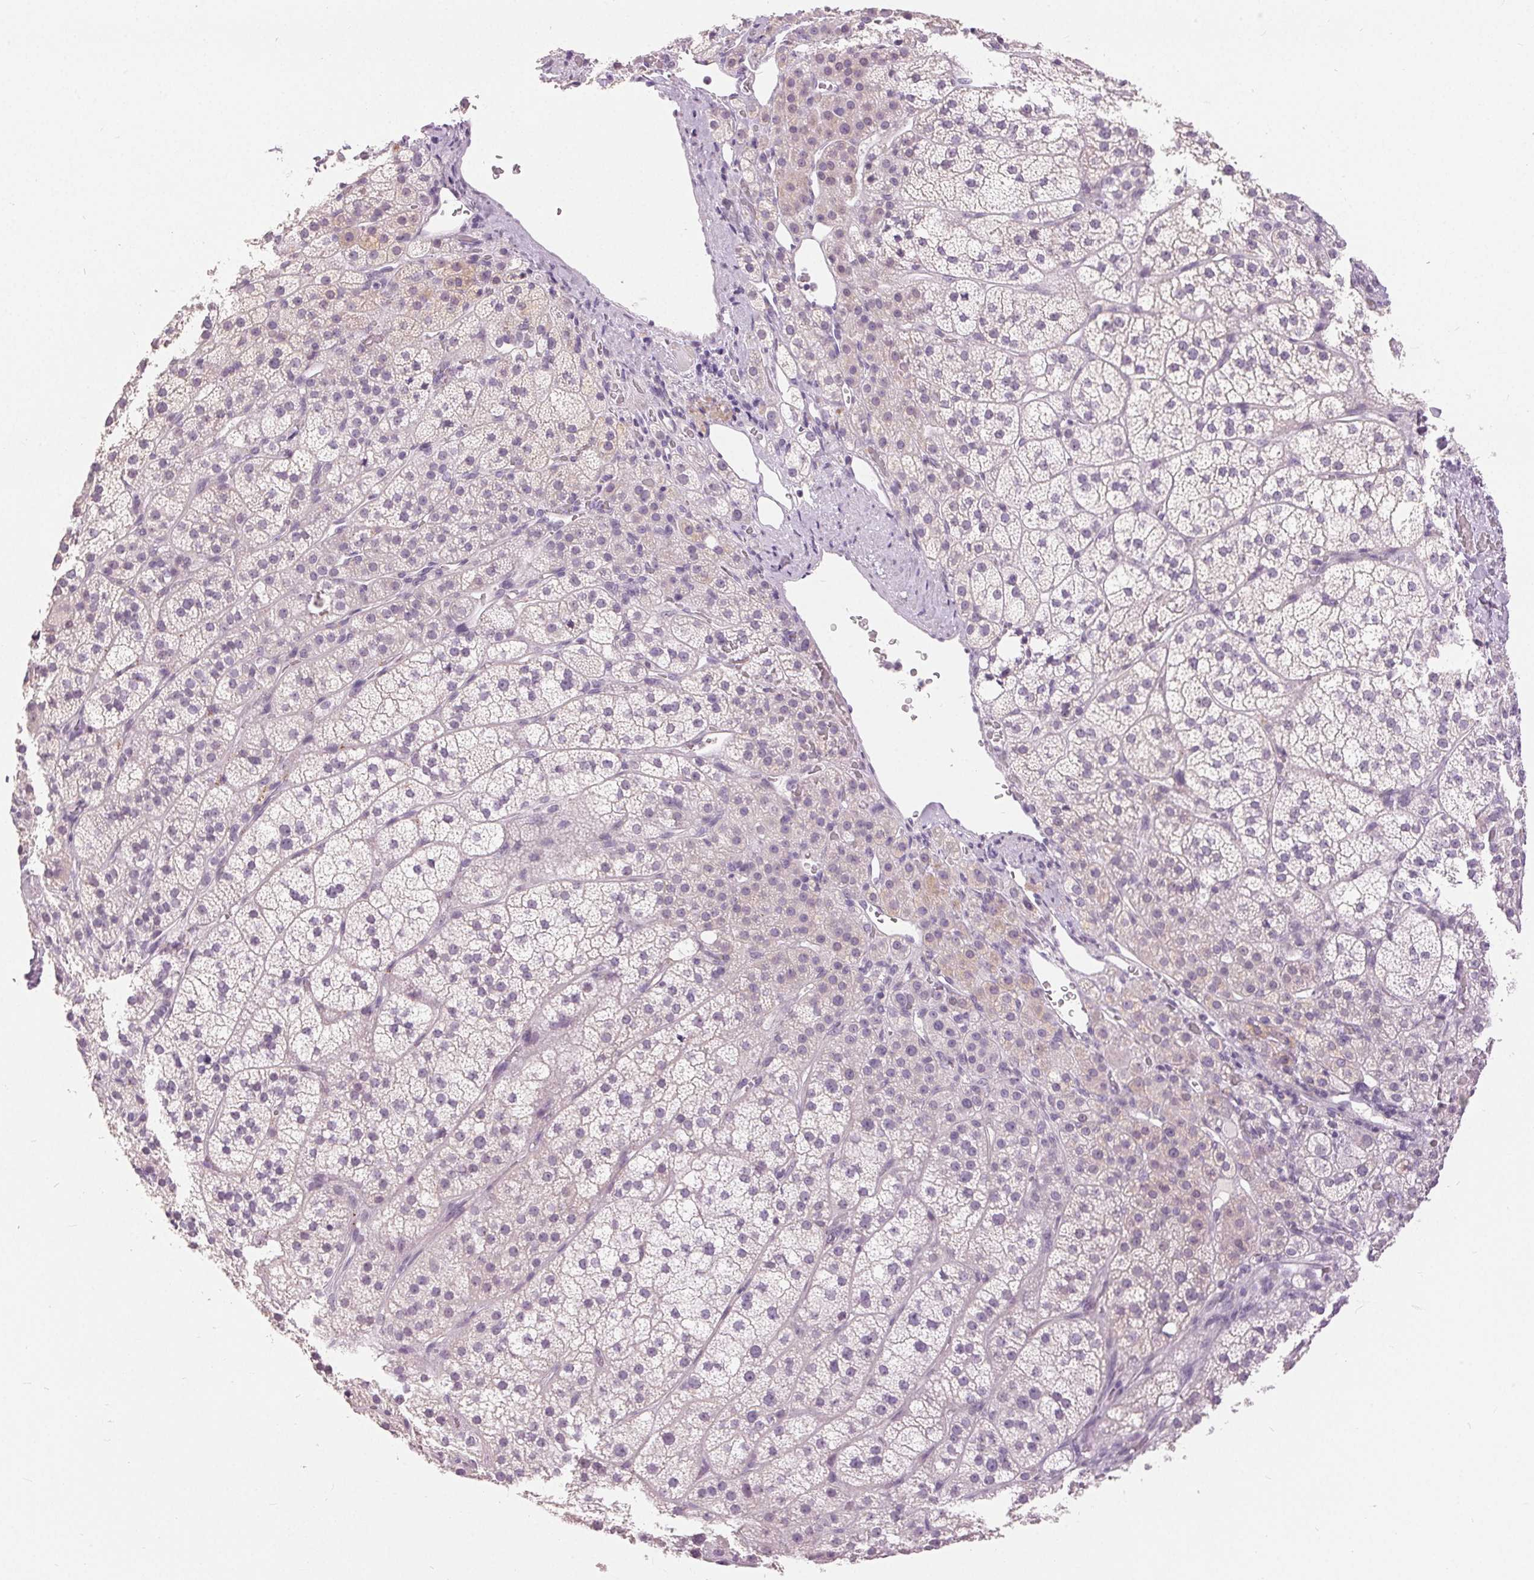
{"staining": {"intensity": "weak", "quantity": "<25%", "location": "cytoplasmic/membranous"}, "tissue": "adrenal gland", "cell_type": "Glandular cells", "image_type": "normal", "snomed": [{"axis": "morphology", "description": "Normal tissue, NOS"}, {"axis": "topography", "description": "Adrenal gland"}], "caption": "High power microscopy photomicrograph of an IHC image of unremarkable adrenal gland, revealing no significant staining in glandular cells. (Brightfield microscopy of DAB immunohistochemistry at high magnification).", "gene": "DSG3", "patient": {"sex": "female", "age": 60}}